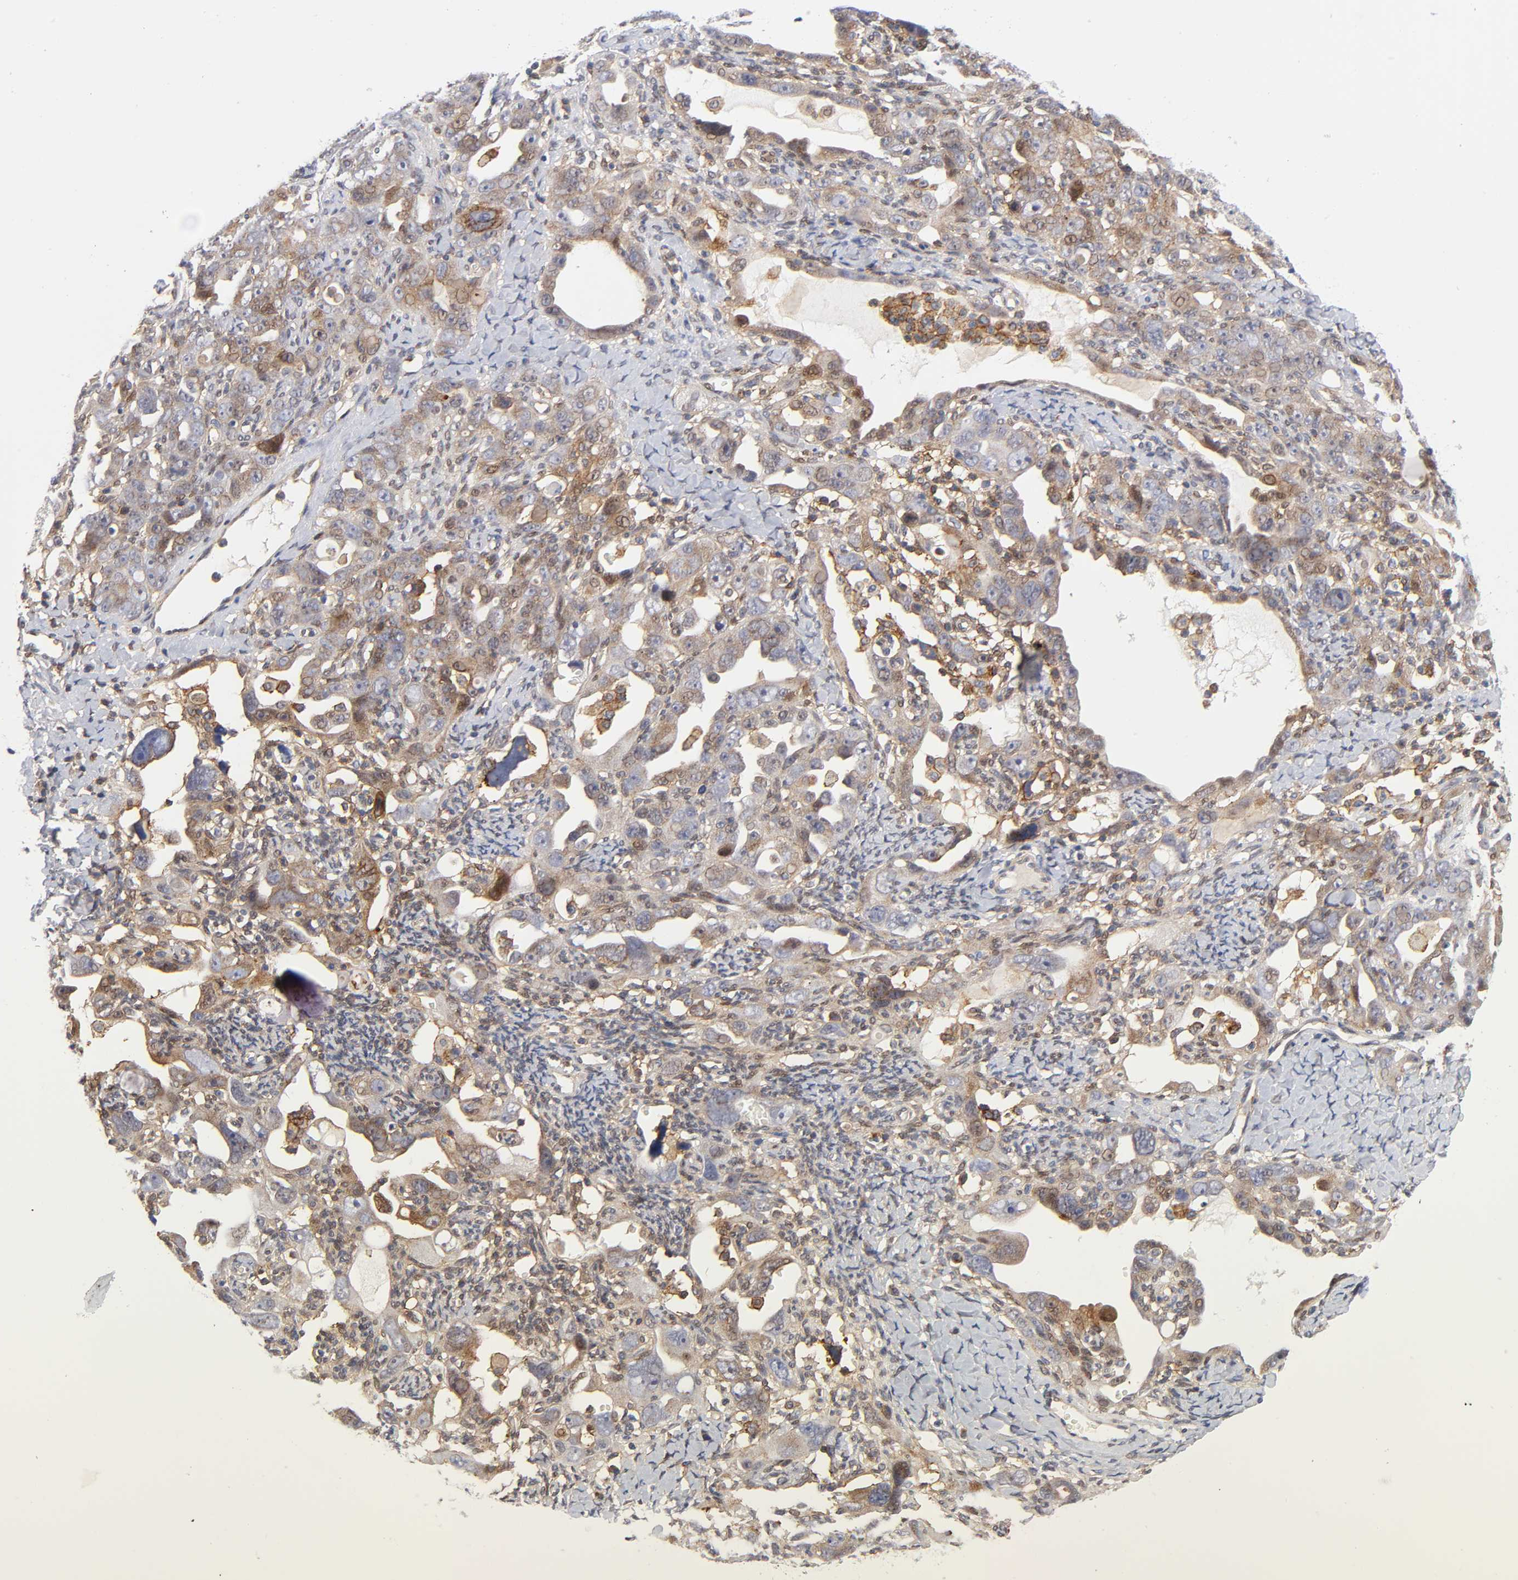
{"staining": {"intensity": "weak", "quantity": ">75%", "location": "cytoplasmic/membranous"}, "tissue": "ovarian cancer", "cell_type": "Tumor cells", "image_type": "cancer", "snomed": [{"axis": "morphology", "description": "Cystadenocarcinoma, serous, NOS"}, {"axis": "topography", "description": "Ovary"}], "caption": "There is low levels of weak cytoplasmic/membranous expression in tumor cells of ovarian serous cystadenocarcinoma, as demonstrated by immunohistochemical staining (brown color).", "gene": "ANXA7", "patient": {"sex": "female", "age": 66}}